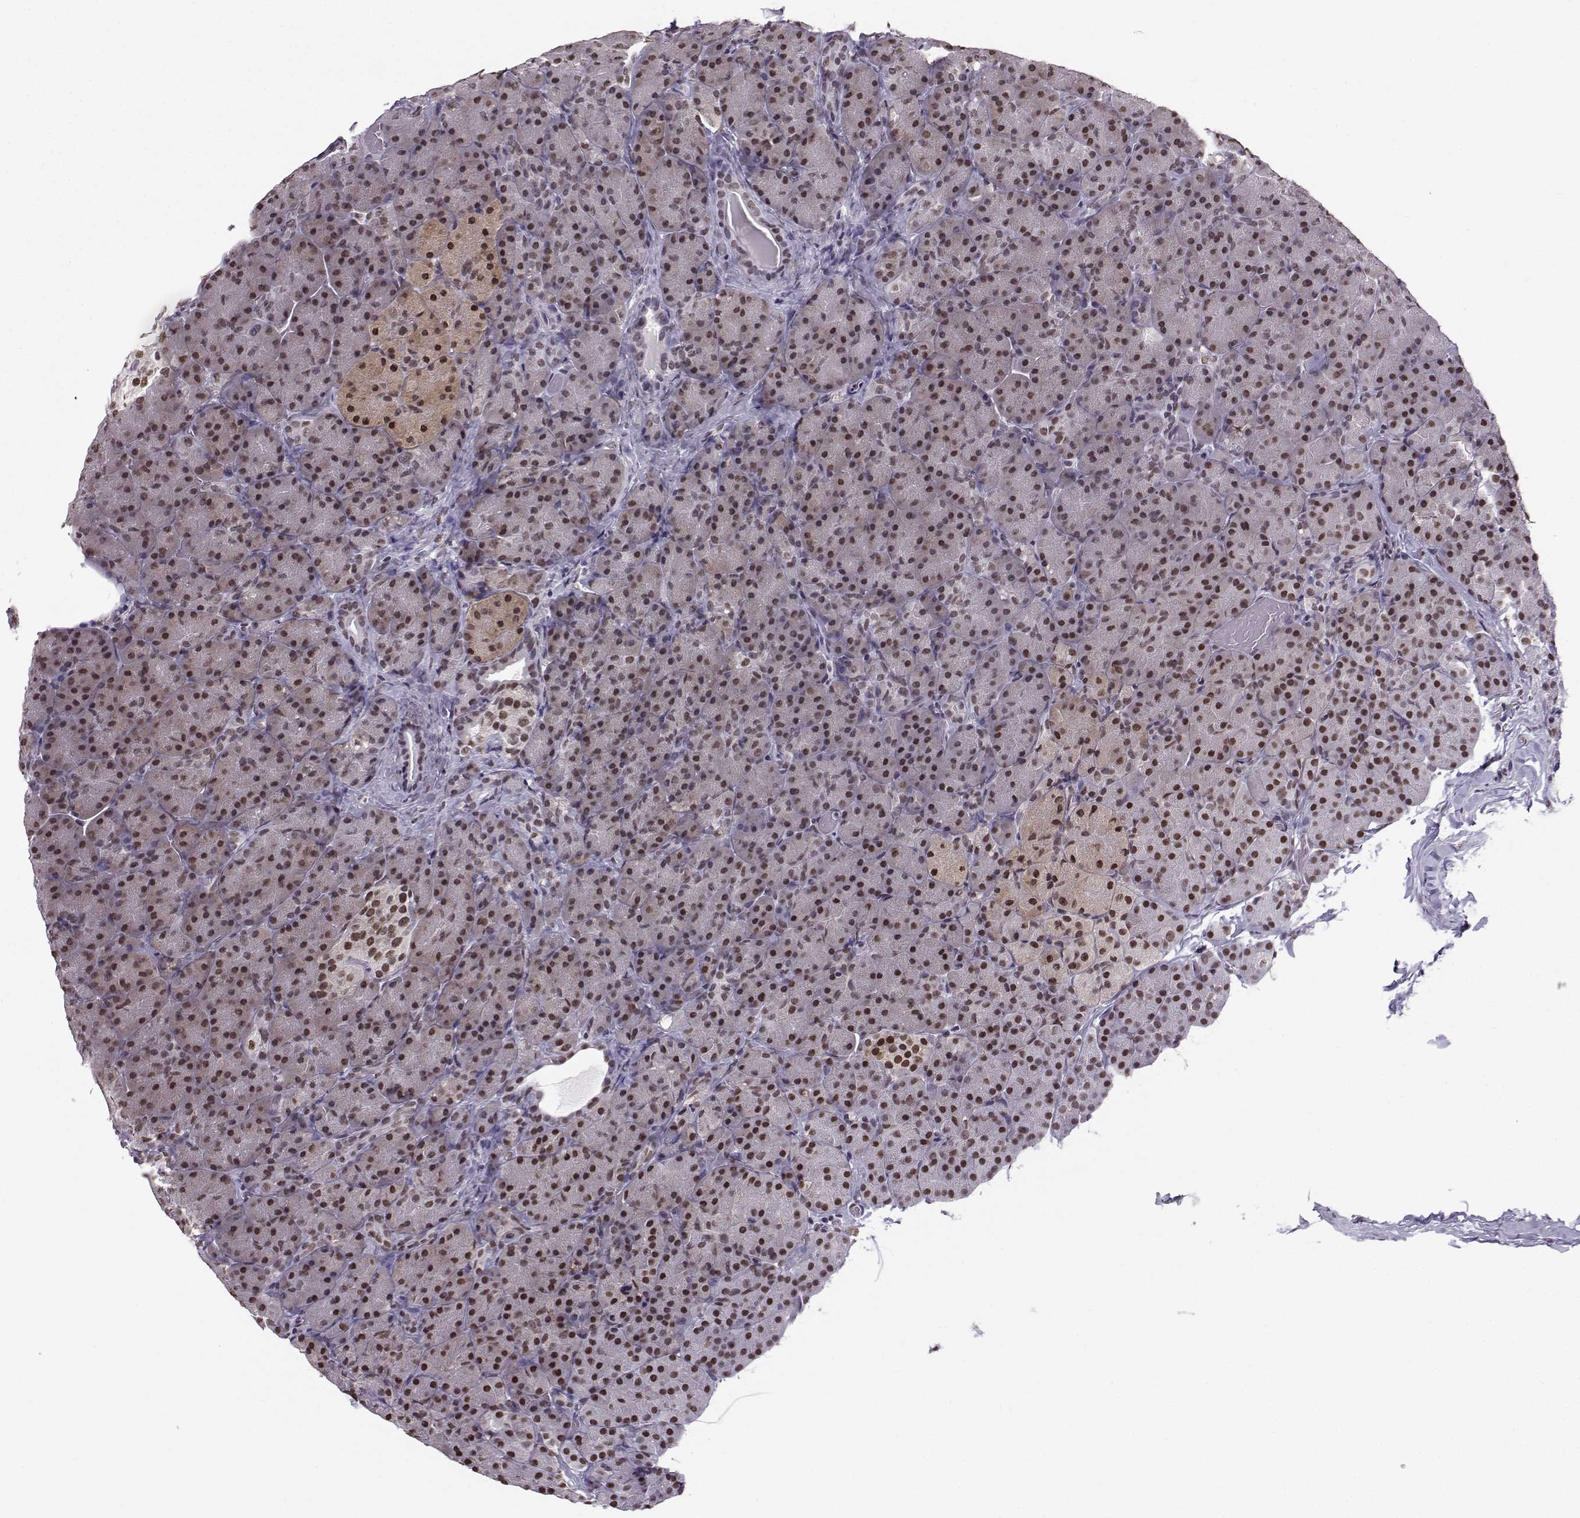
{"staining": {"intensity": "weak", "quantity": ">75%", "location": "nuclear"}, "tissue": "pancreas", "cell_type": "Exocrine glandular cells", "image_type": "normal", "snomed": [{"axis": "morphology", "description": "Normal tissue, NOS"}, {"axis": "topography", "description": "Pancreas"}], "caption": "The image shows staining of normal pancreas, revealing weak nuclear protein staining (brown color) within exocrine glandular cells. The protein of interest is shown in brown color, while the nuclei are stained blue.", "gene": "EZH1", "patient": {"sex": "male", "age": 57}}